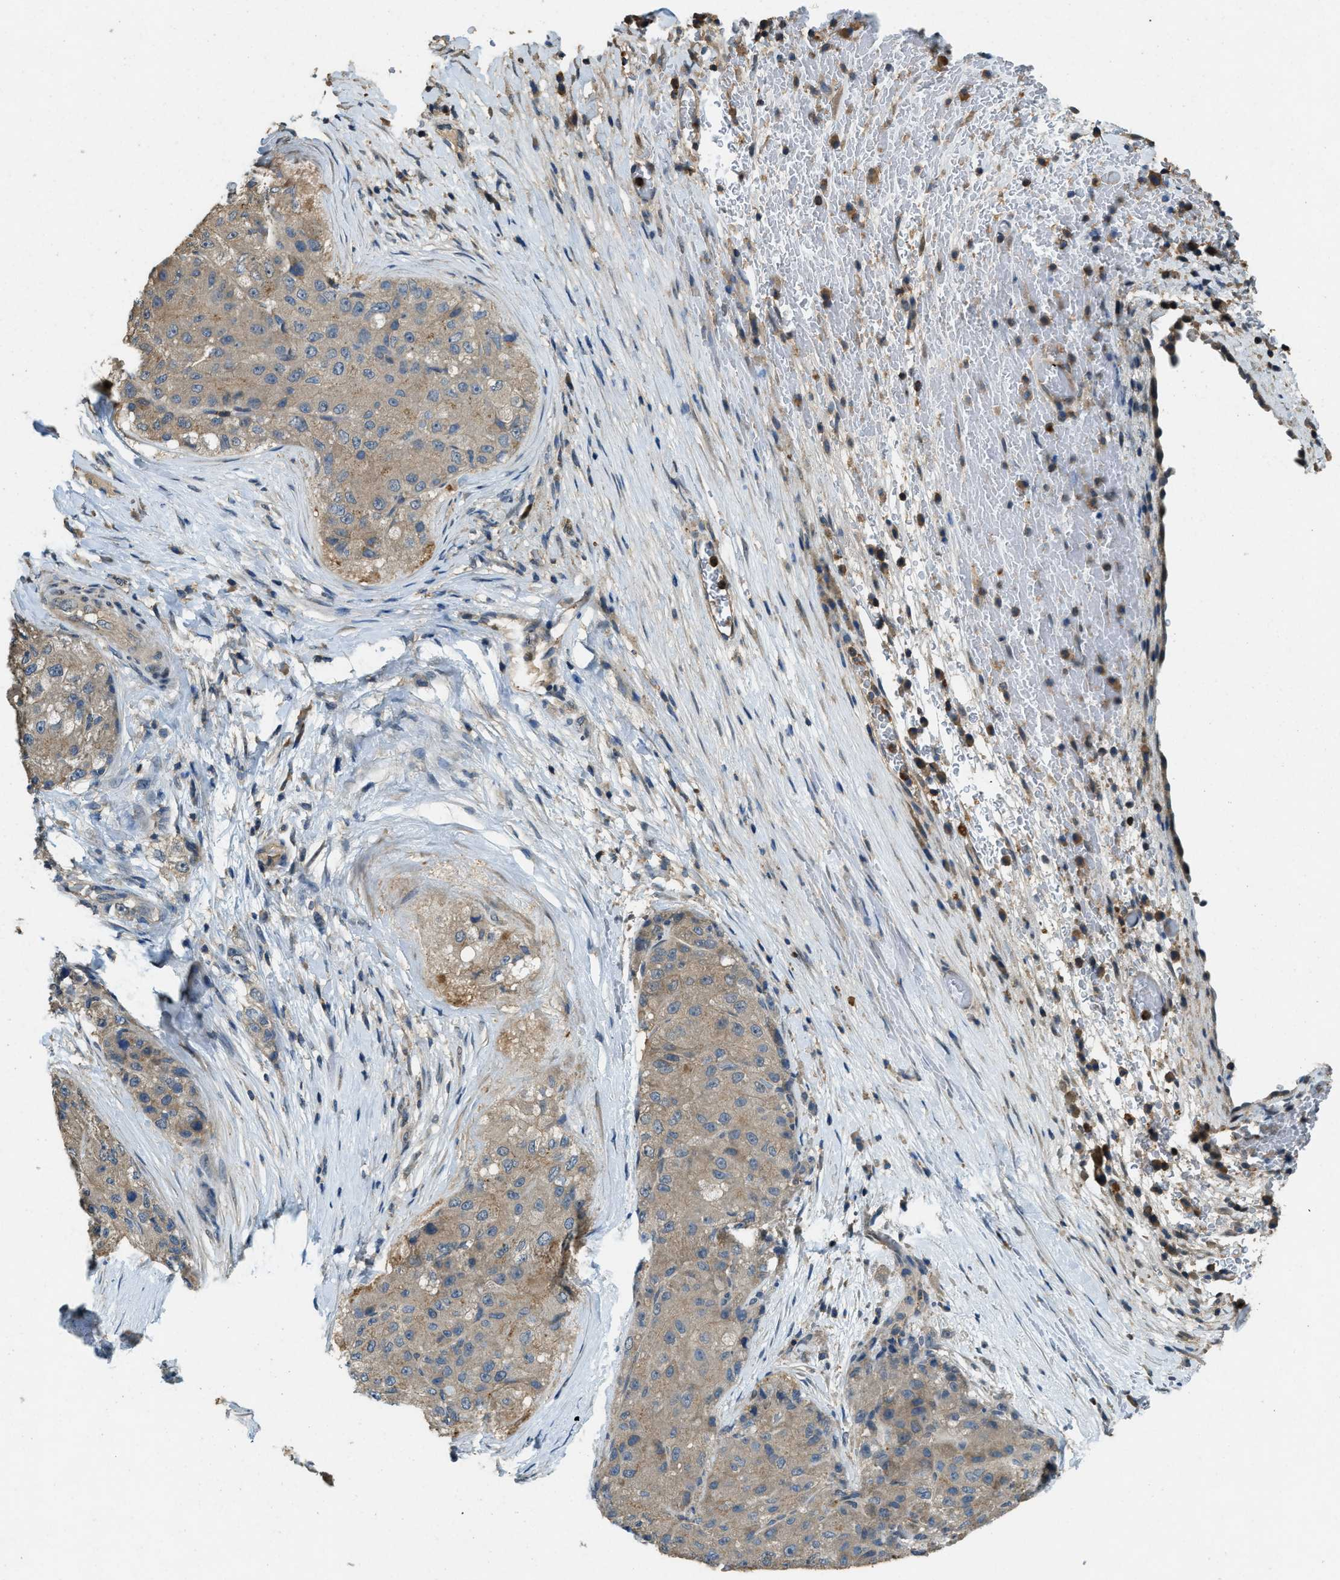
{"staining": {"intensity": "weak", "quantity": "25%-75%", "location": "cytoplasmic/membranous"}, "tissue": "liver cancer", "cell_type": "Tumor cells", "image_type": "cancer", "snomed": [{"axis": "morphology", "description": "Carcinoma, Hepatocellular, NOS"}, {"axis": "topography", "description": "Liver"}], "caption": "This histopathology image displays immunohistochemistry (IHC) staining of human liver hepatocellular carcinoma, with low weak cytoplasmic/membranous positivity in approximately 25%-75% of tumor cells.", "gene": "ATP8B1", "patient": {"sex": "male", "age": 80}}